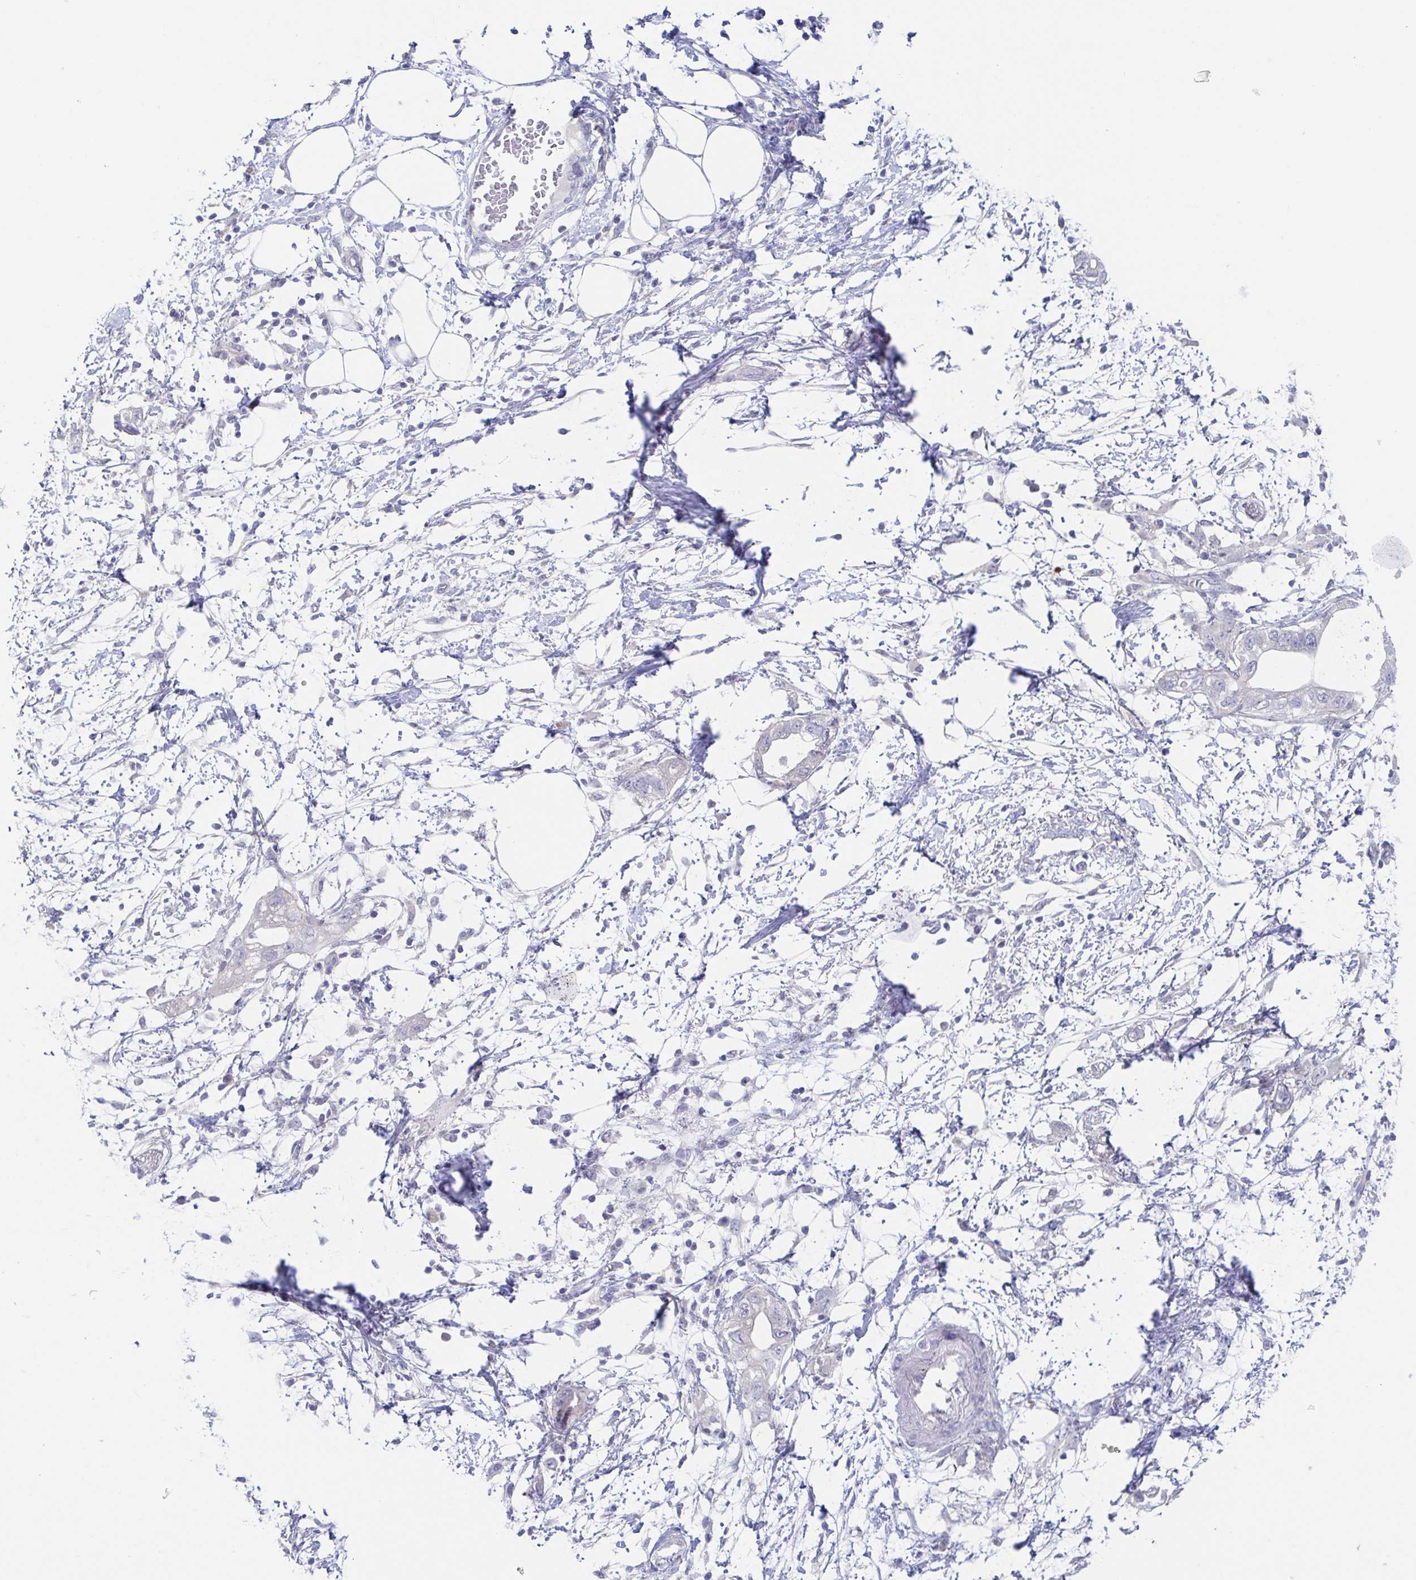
{"staining": {"intensity": "negative", "quantity": "none", "location": "none"}, "tissue": "pancreatic cancer", "cell_type": "Tumor cells", "image_type": "cancer", "snomed": [{"axis": "morphology", "description": "Adenocarcinoma, NOS"}, {"axis": "topography", "description": "Pancreas"}], "caption": "This is an immunohistochemistry (IHC) micrograph of human adenocarcinoma (pancreatic). There is no positivity in tumor cells.", "gene": "HTR2A", "patient": {"sex": "female", "age": 72}}